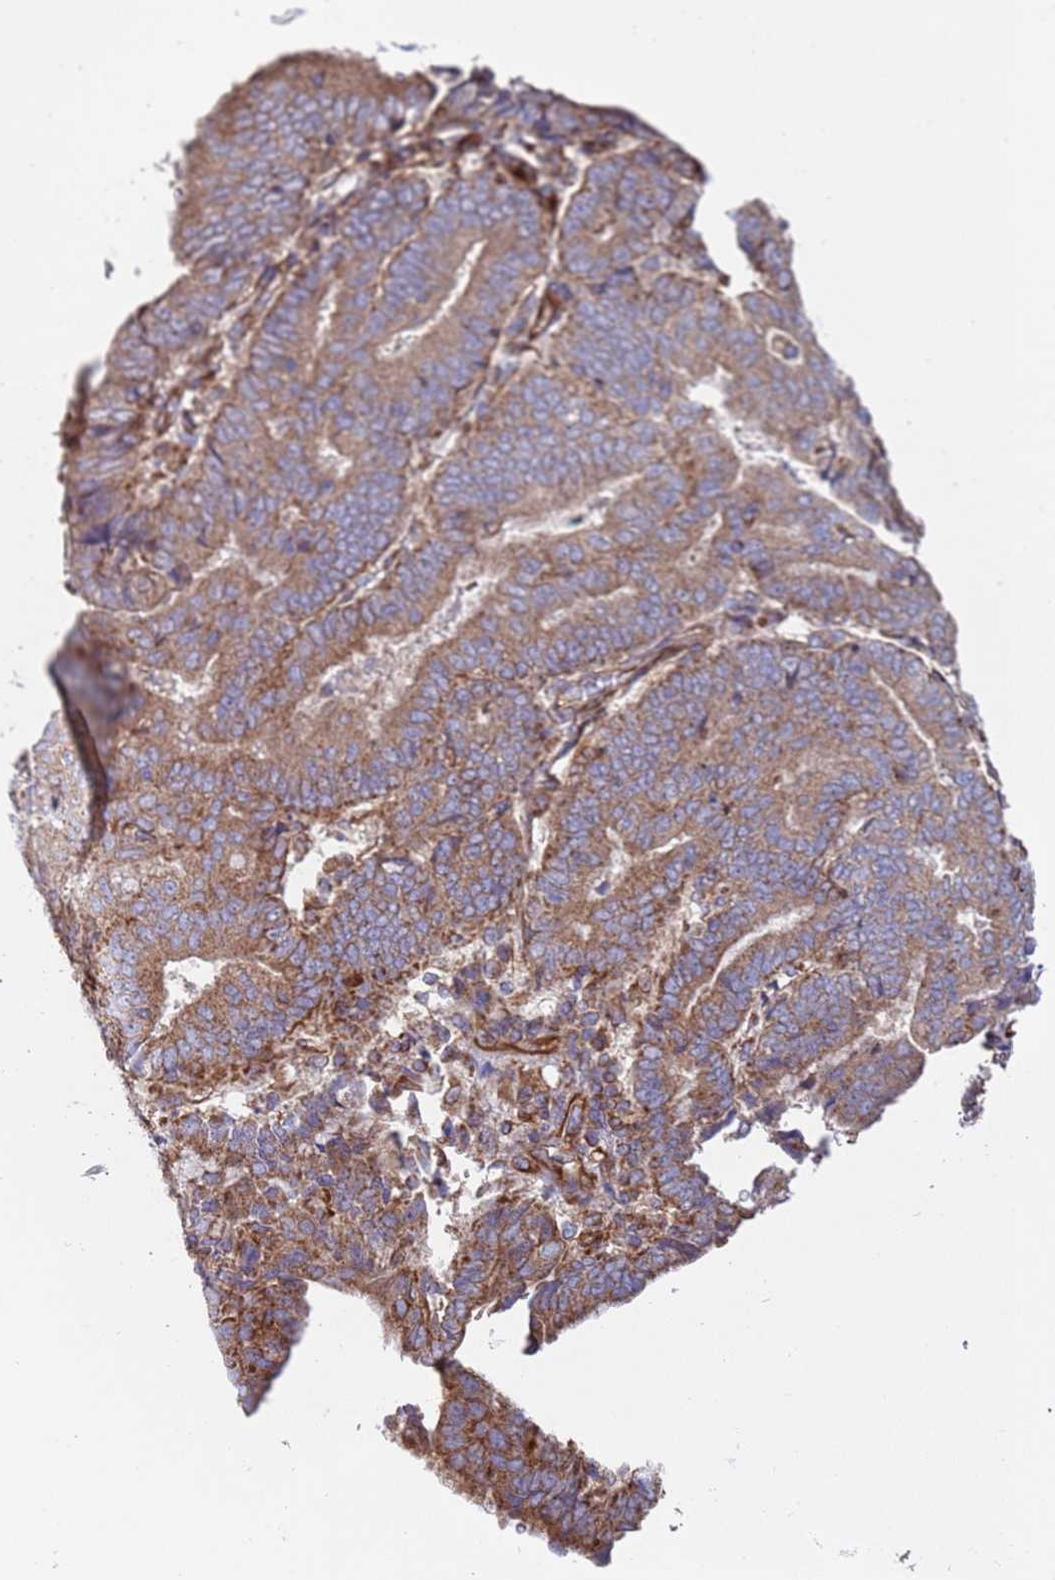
{"staining": {"intensity": "moderate", "quantity": ">75%", "location": "cytoplasmic/membranous"}, "tissue": "endometrial cancer", "cell_type": "Tumor cells", "image_type": "cancer", "snomed": [{"axis": "morphology", "description": "Adenocarcinoma, NOS"}, {"axis": "topography", "description": "Endometrium"}], "caption": "Adenocarcinoma (endometrial) stained with a protein marker displays moderate staining in tumor cells.", "gene": "NUDT12", "patient": {"sex": "female", "age": 70}}